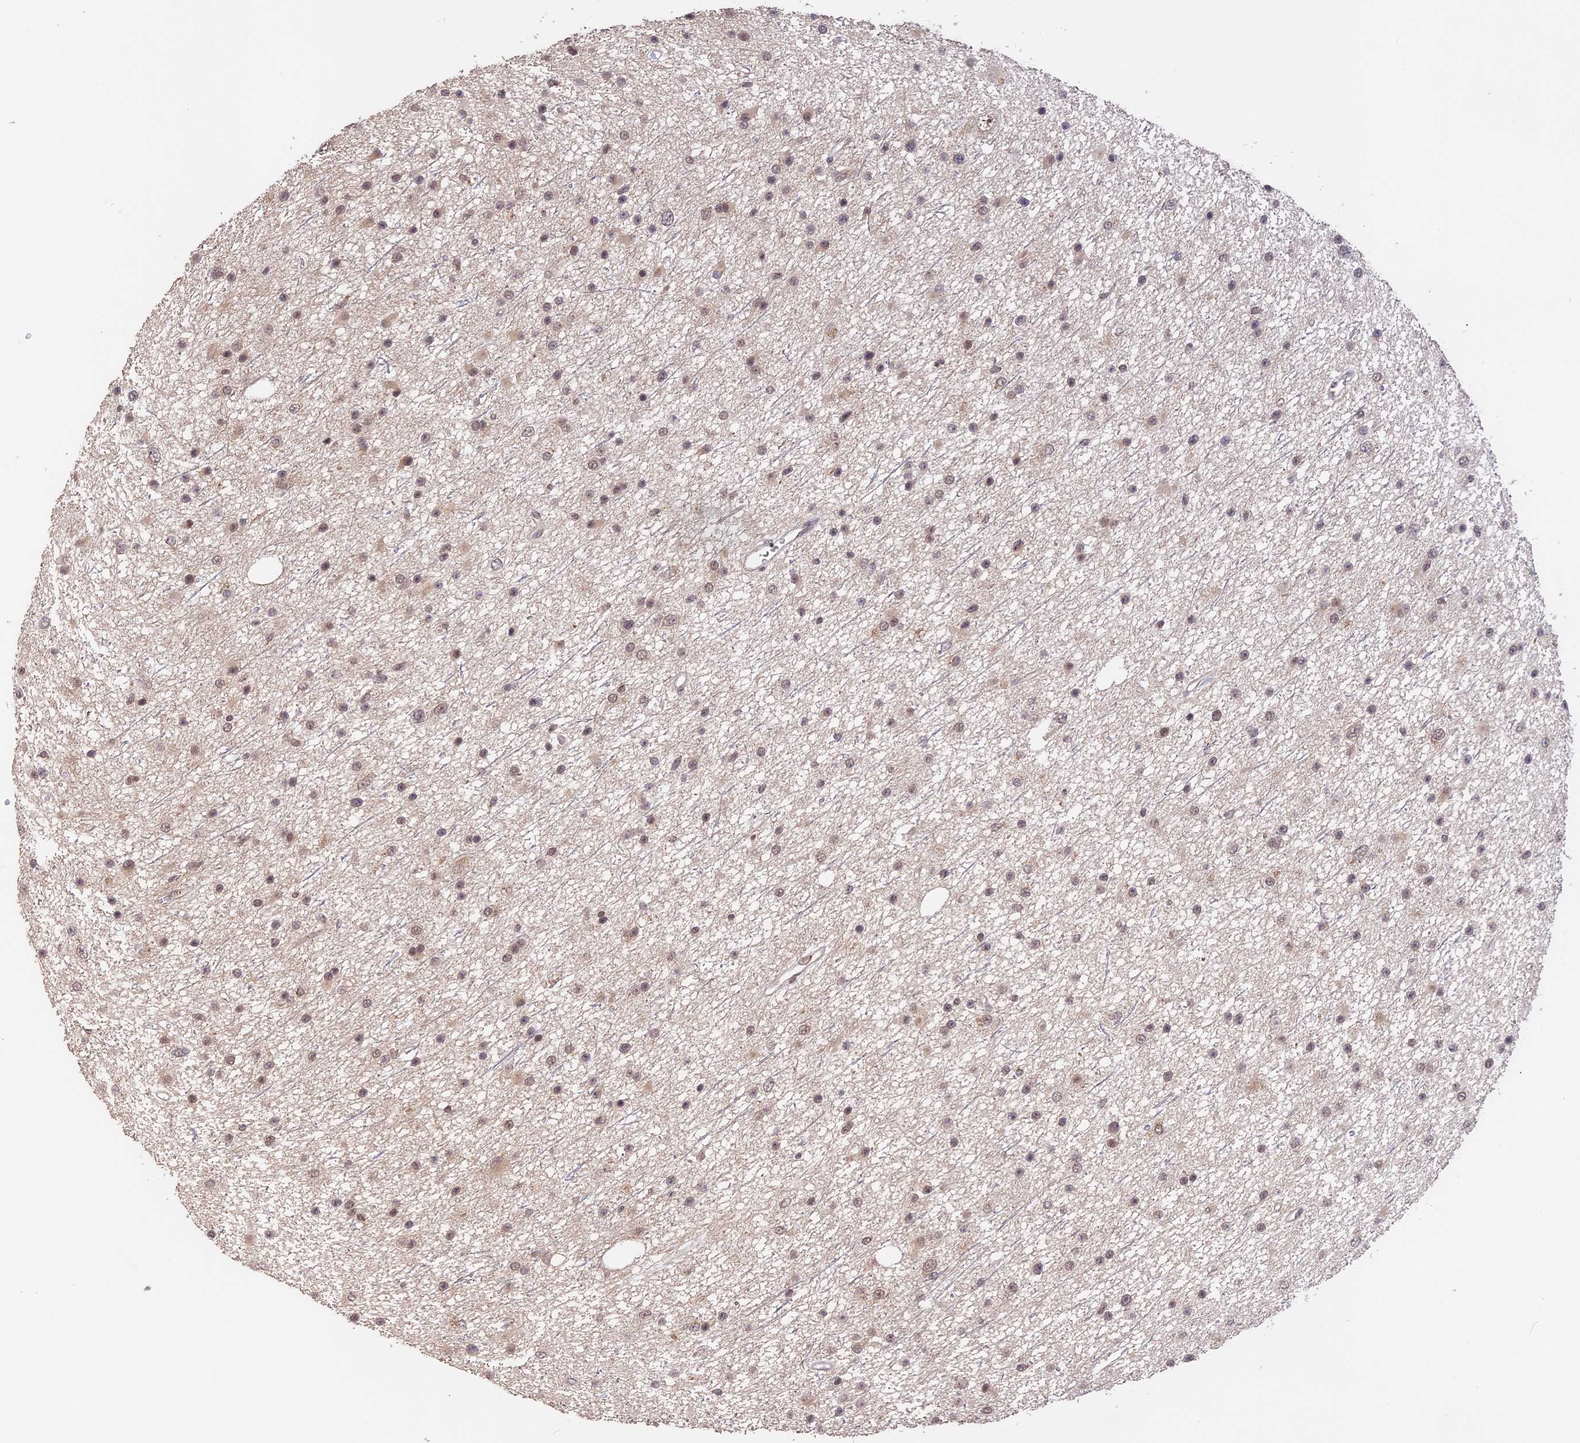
{"staining": {"intensity": "weak", "quantity": "25%-75%", "location": "nuclear"}, "tissue": "glioma", "cell_type": "Tumor cells", "image_type": "cancer", "snomed": [{"axis": "morphology", "description": "Glioma, malignant, Low grade"}, {"axis": "topography", "description": "Cerebral cortex"}], "caption": "Malignant low-grade glioma stained for a protein exhibits weak nuclear positivity in tumor cells.", "gene": "POLR2C", "patient": {"sex": "female", "age": 39}}